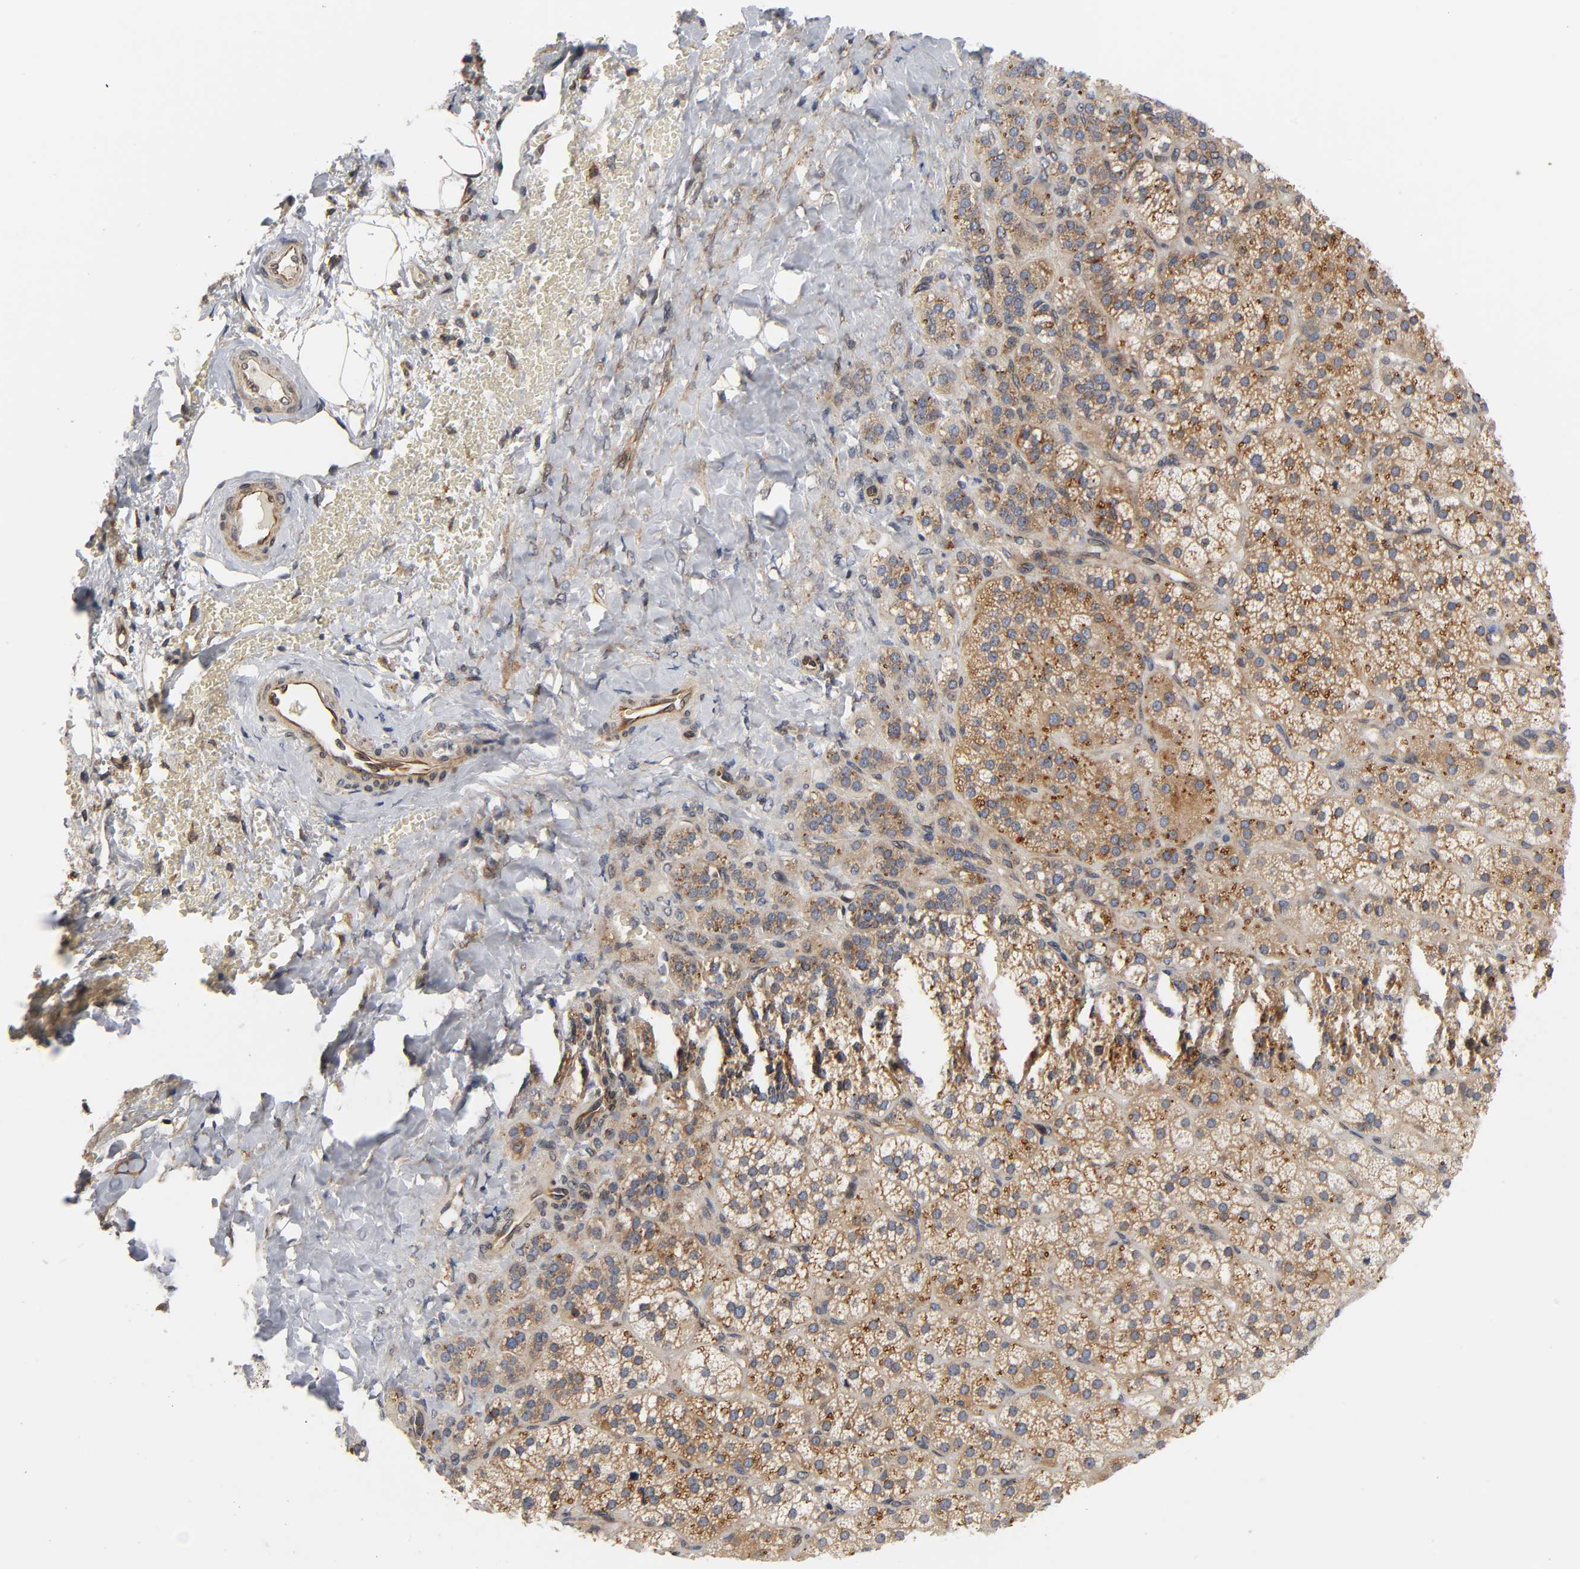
{"staining": {"intensity": "moderate", "quantity": ">75%", "location": "cytoplasmic/membranous"}, "tissue": "adrenal gland", "cell_type": "Glandular cells", "image_type": "normal", "snomed": [{"axis": "morphology", "description": "Normal tissue, NOS"}, {"axis": "topography", "description": "Adrenal gland"}], "caption": "Protein analysis of benign adrenal gland shows moderate cytoplasmic/membranous expression in approximately >75% of glandular cells.", "gene": "ASB6", "patient": {"sex": "female", "age": 71}}